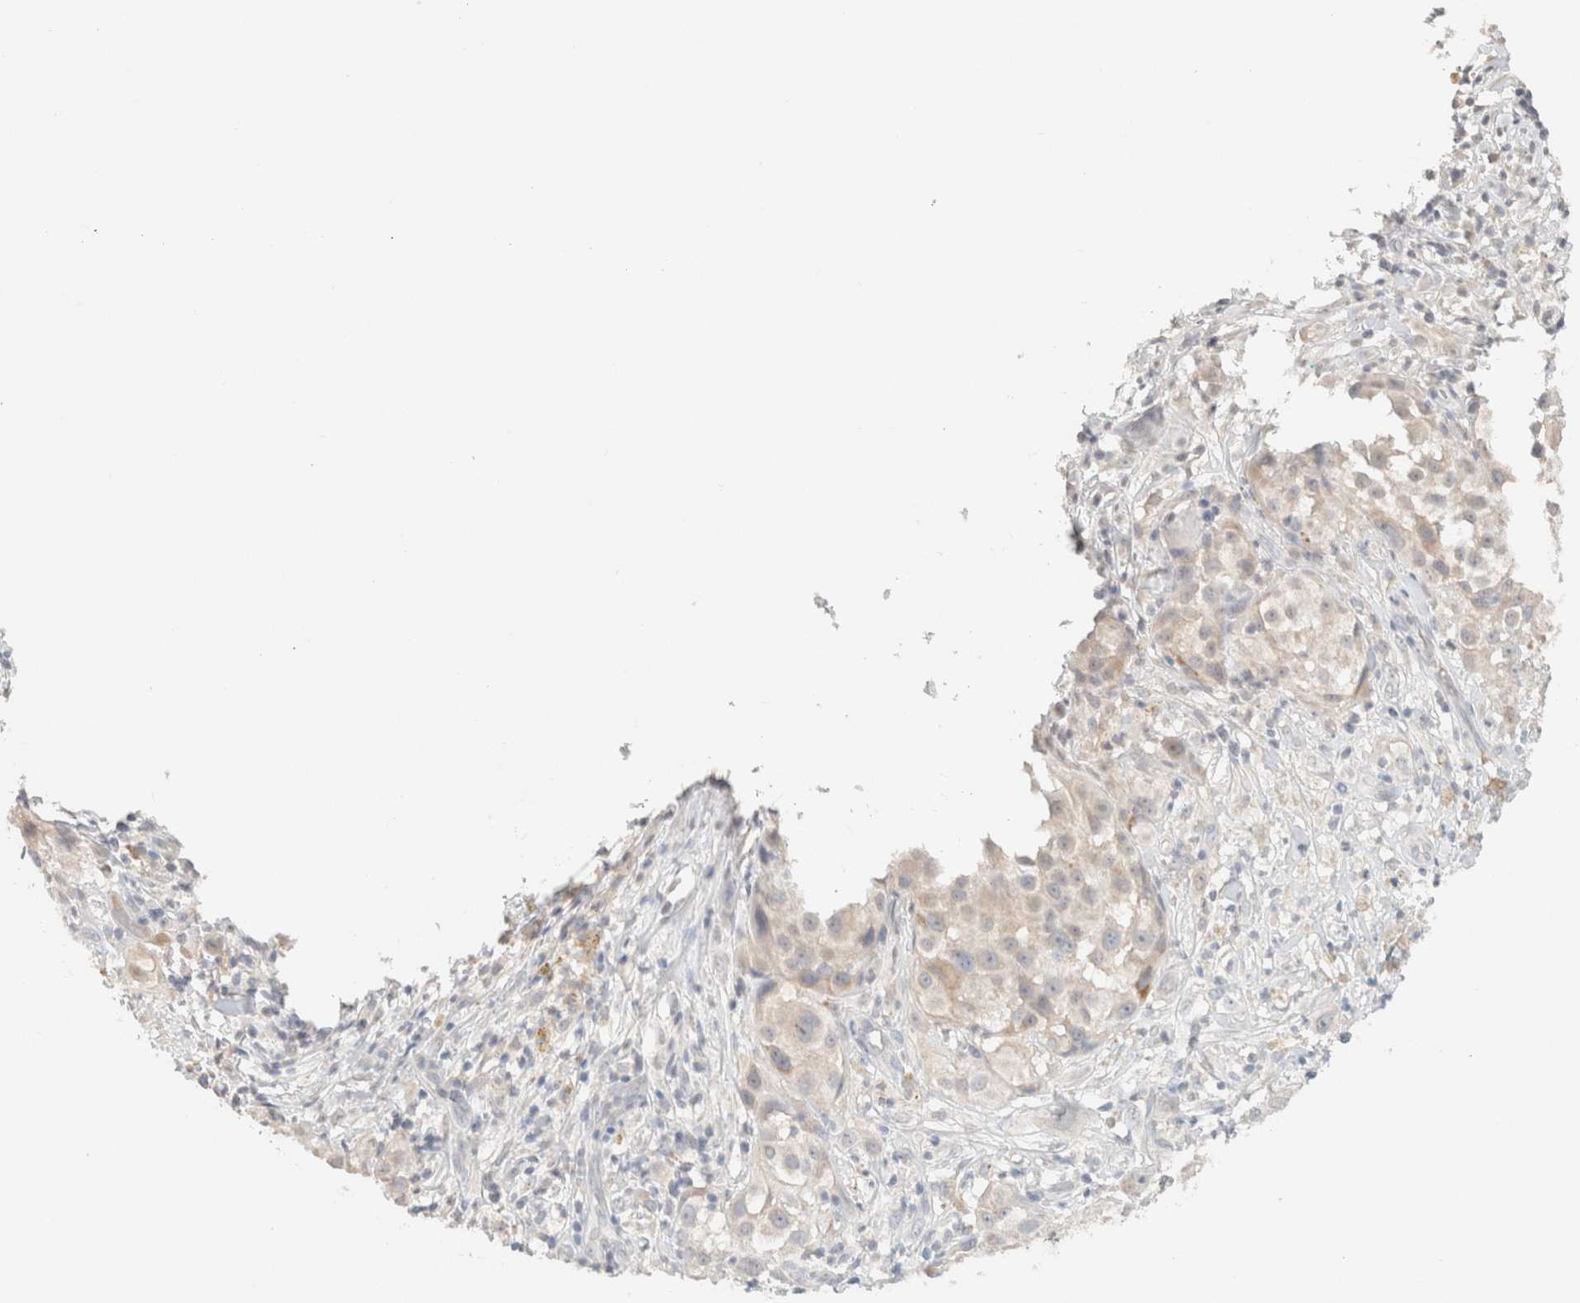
{"staining": {"intensity": "negative", "quantity": "none", "location": "none"}, "tissue": "melanoma", "cell_type": "Tumor cells", "image_type": "cancer", "snomed": [{"axis": "morphology", "description": "Necrosis, NOS"}, {"axis": "morphology", "description": "Malignant melanoma, NOS"}, {"axis": "topography", "description": "Skin"}], "caption": "Malignant melanoma was stained to show a protein in brown. There is no significant staining in tumor cells. (Brightfield microscopy of DAB immunohistochemistry (IHC) at high magnification).", "gene": "CPA1", "patient": {"sex": "female", "age": 87}}